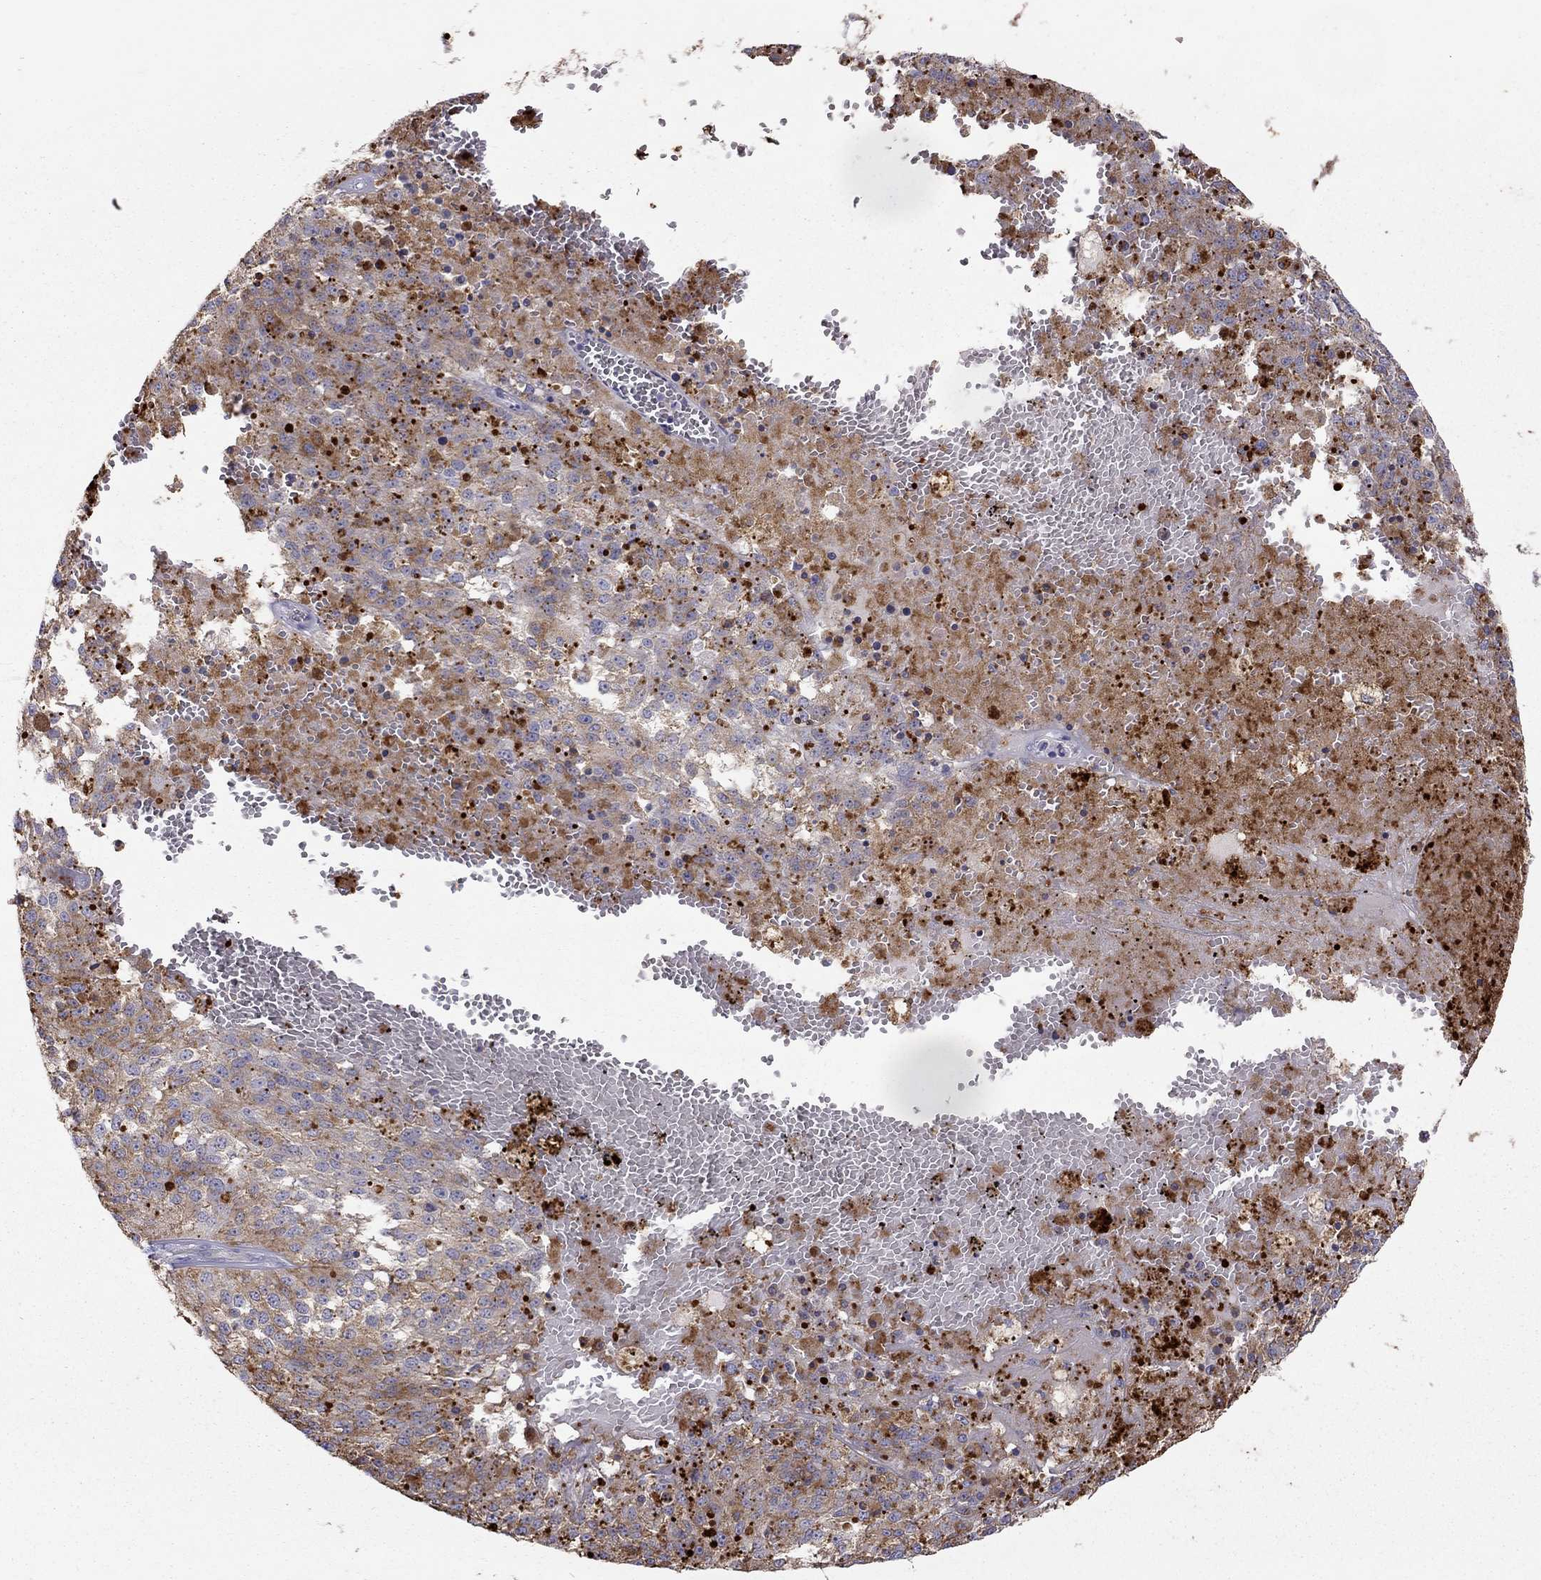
{"staining": {"intensity": "weak", "quantity": "25%-75%", "location": "cytoplasmic/membranous"}, "tissue": "melanoma", "cell_type": "Tumor cells", "image_type": "cancer", "snomed": [{"axis": "morphology", "description": "Malignant melanoma, Metastatic site"}, {"axis": "topography", "description": "Lymph node"}], "caption": "An immunohistochemistry image of neoplastic tissue is shown. Protein staining in brown highlights weak cytoplasmic/membranous positivity in melanoma within tumor cells. The protein of interest is shown in brown color, while the nuclei are stained blue.", "gene": "STAR", "patient": {"sex": "female", "age": 64}}